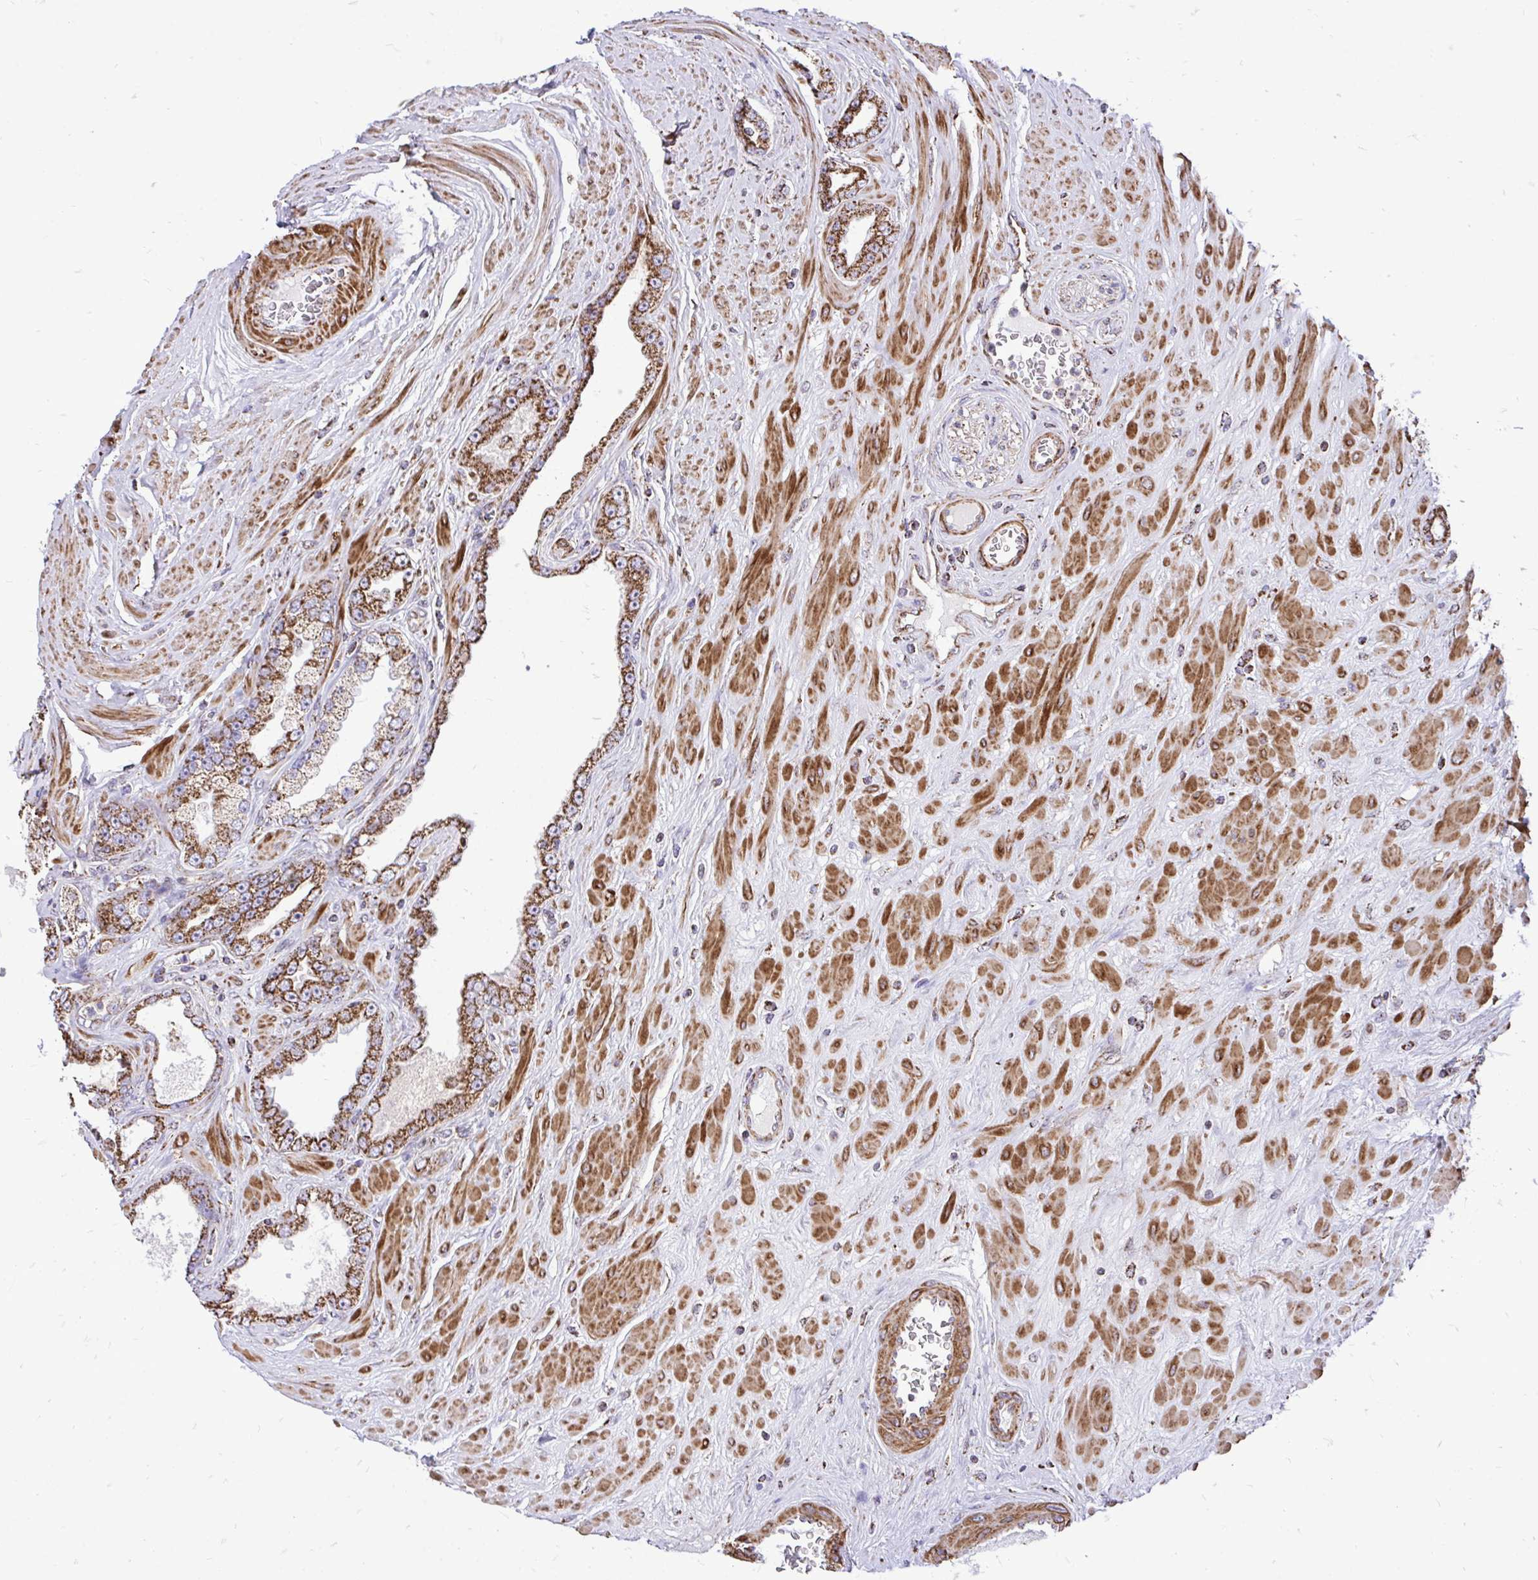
{"staining": {"intensity": "moderate", "quantity": ">75%", "location": "cytoplasmic/membranous"}, "tissue": "prostate cancer", "cell_type": "Tumor cells", "image_type": "cancer", "snomed": [{"axis": "morphology", "description": "Adenocarcinoma, High grade"}, {"axis": "topography", "description": "Prostate"}], "caption": "Human prostate cancer (adenocarcinoma (high-grade)) stained with a protein marker reveals moderate staining in tumor cells.", "gene": "UBE2C", "patient": {"sex": "male", "age": 66}}